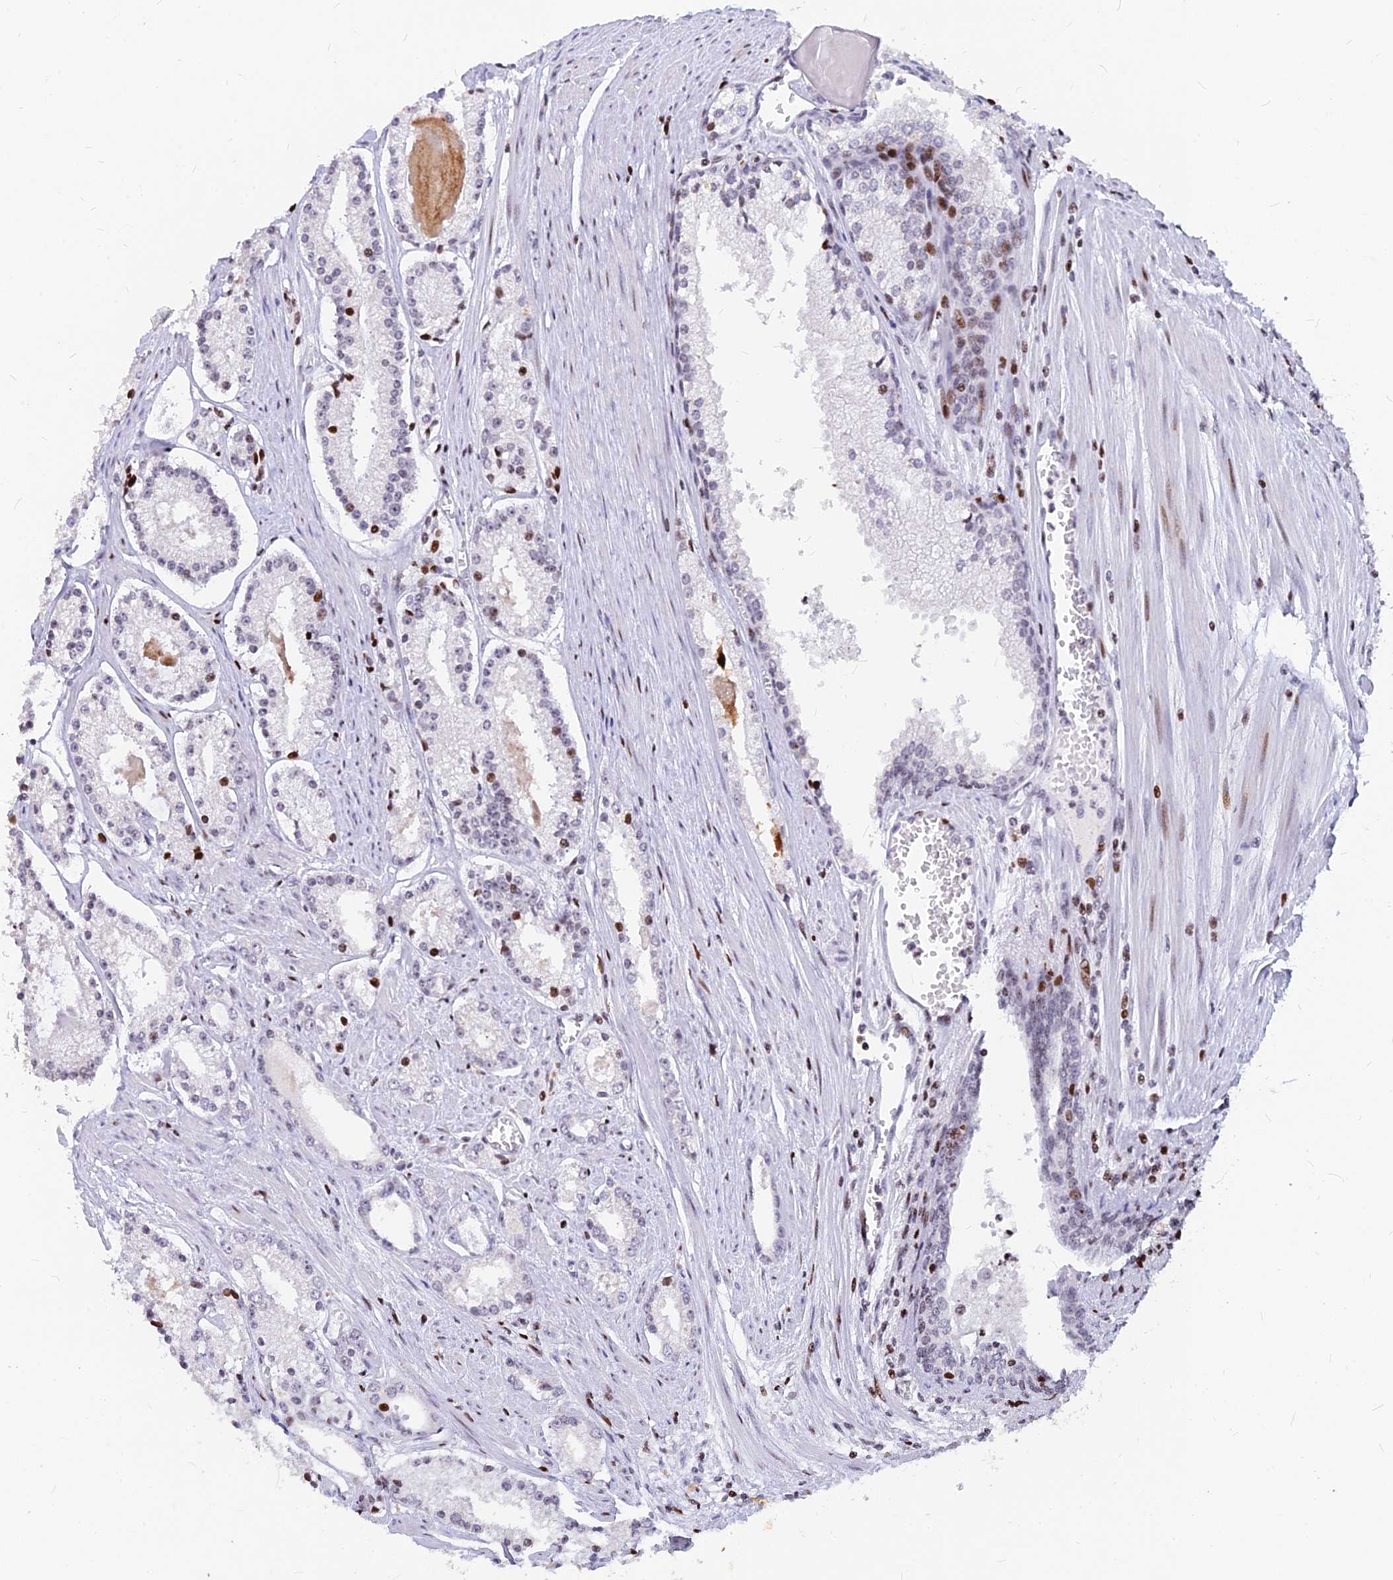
{"staining": {"intensity": "moderate", "quantity": "<25%", "location": "nuclear"}, "tissue": "prostate cancer", "cell_type": "Tumor cells", "image_type": "cancer", "snomed": [{"axis": "morphology", "description": "Adenocarcinoma, Low grade"}, {"axis": "topography", "description": "Prostate"}], "caption": "Adenocarcinoma (low-grade) (prostate) stained with IHC demonstrates moderate nuclear staining in approximately <25% of tumor cells.", "gene": "PRPS1", "patient": {"sex": "male", "age": 54}}